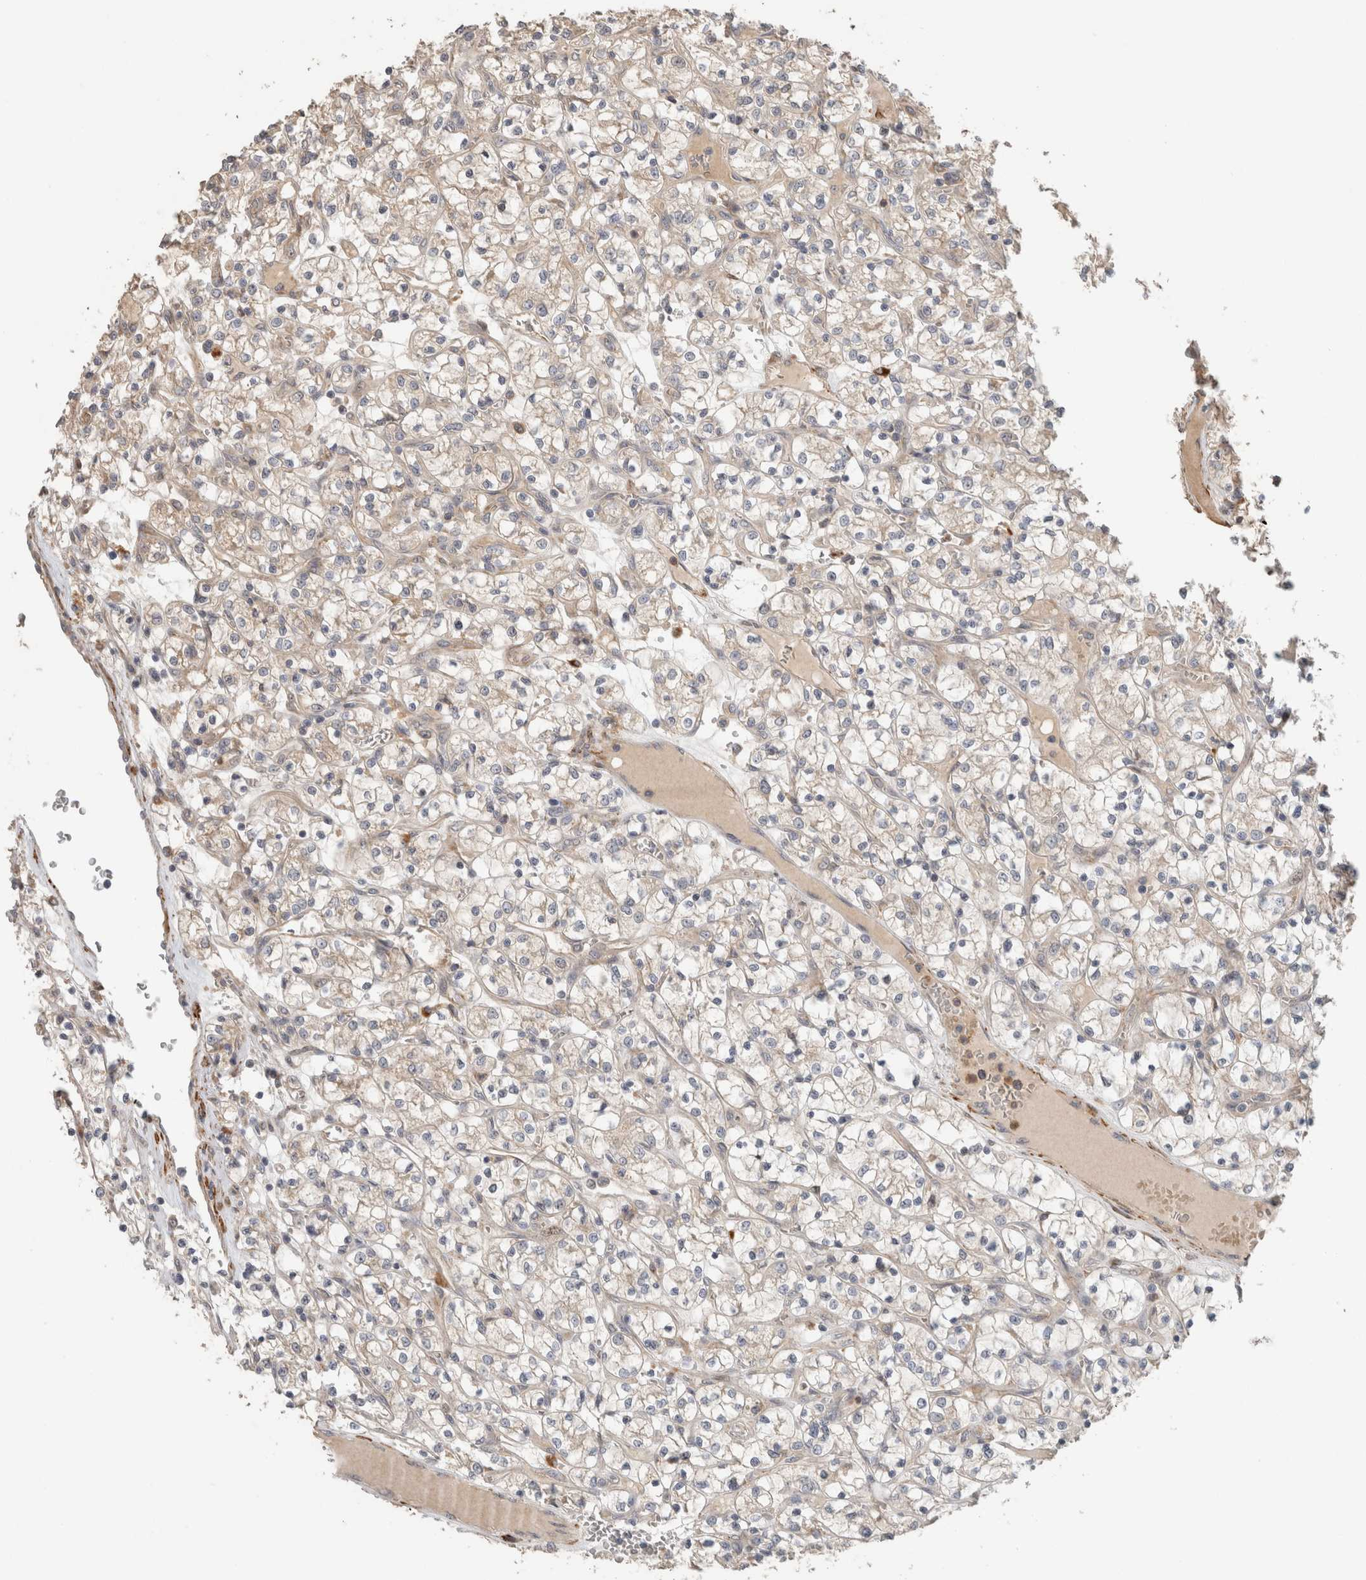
{"staining": {"intensity": "weak", "quantity": "<25%", "location": "cytoplasmic/membranous"}, "tissue": "renal cancer", "cell_type": "Tumor cells", "image_type": "cancer", "snomed": [{"axis": "morphology", "description": "Adenocarcinoma, NOS"}, {"axis": "topography", "description": "Kidney"}], "caption": "The micrograph displays no significant positivity in tumor cells of renal adenocarcinoma.", "gene": "SIPA1L2", "patient": {"sex": "female", "age": 69}}